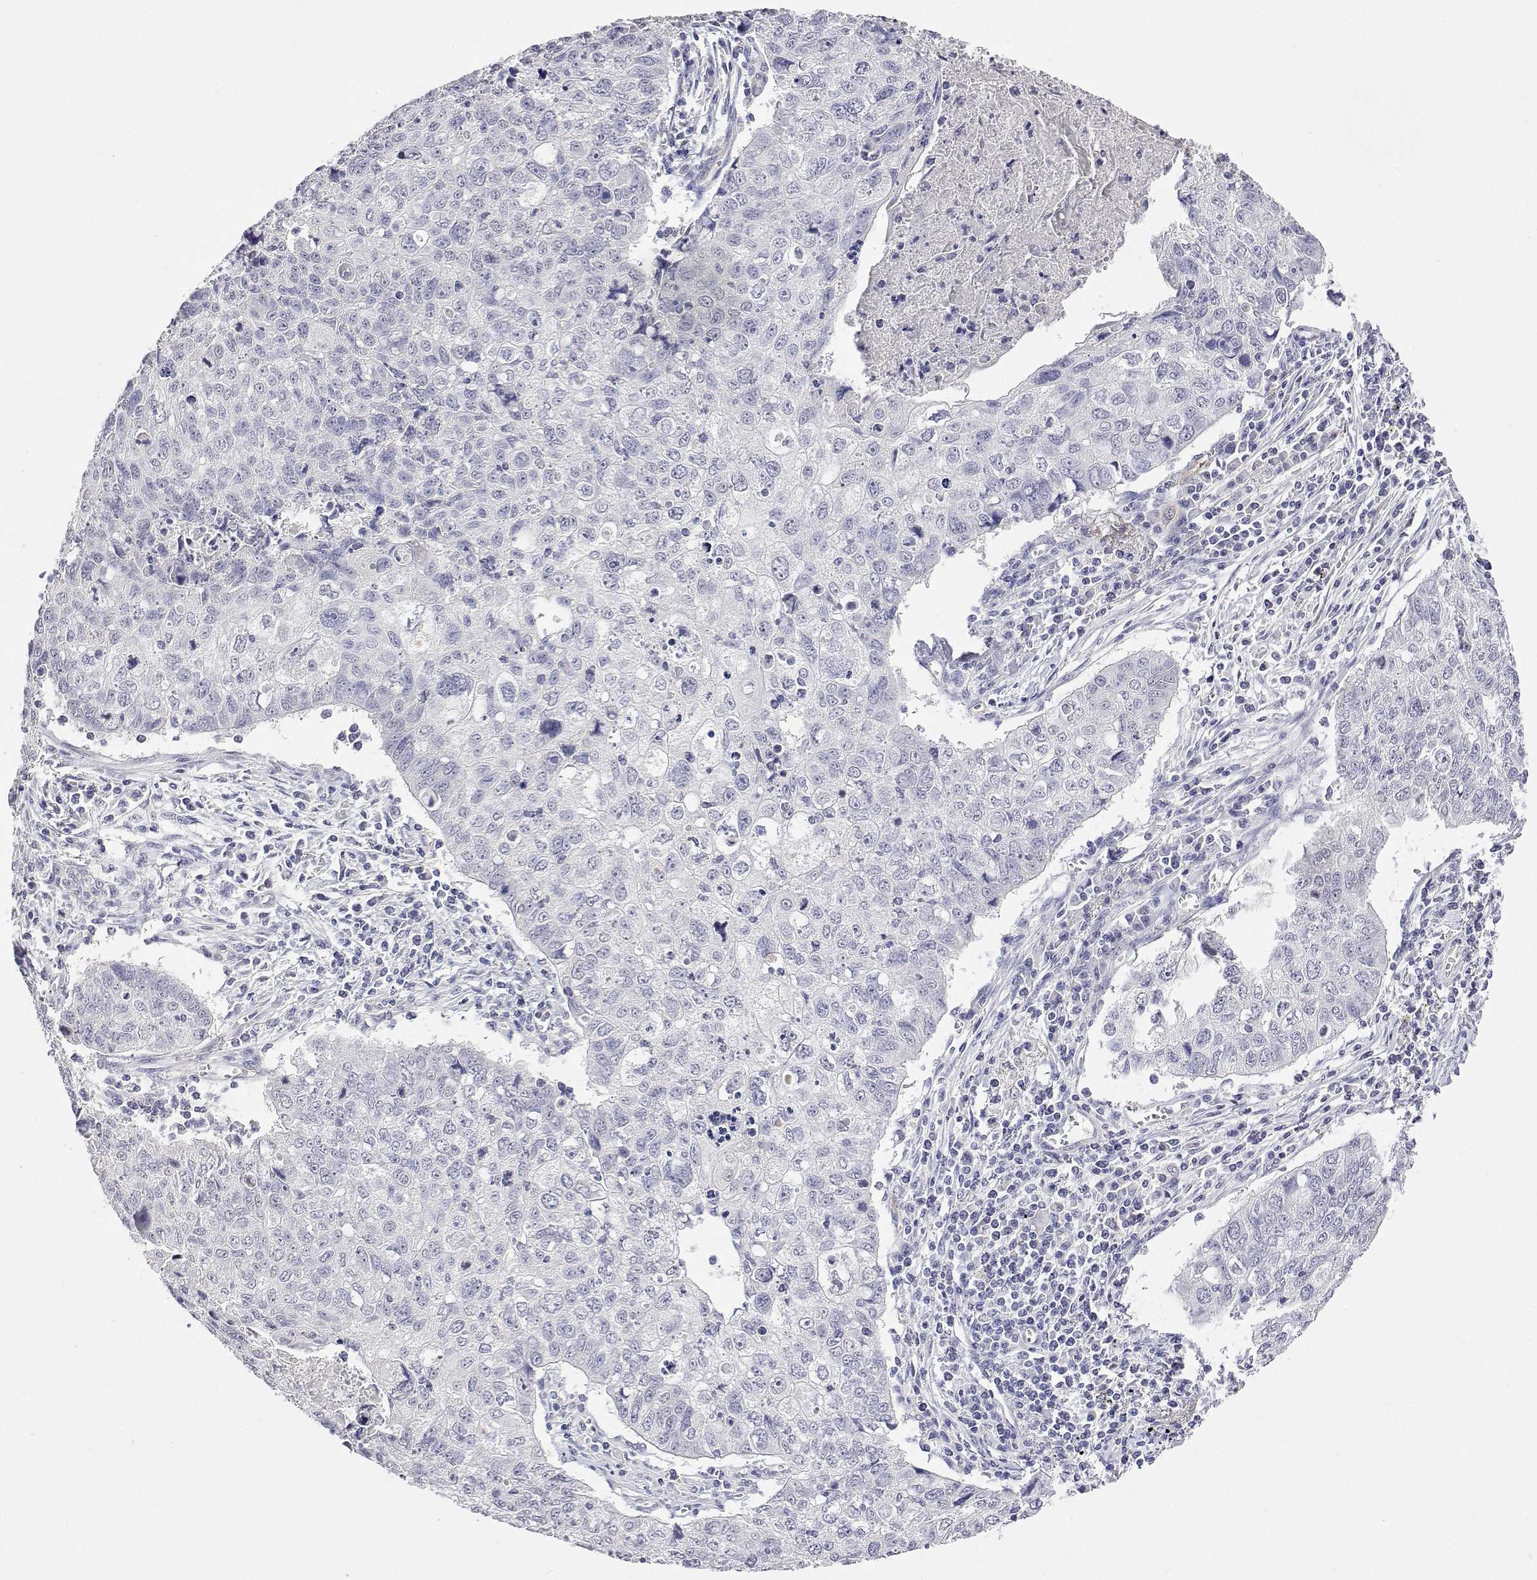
{"staining": {"intensity": "negative", "quantity": "none", "location": "none"}, "tissue": "lung cancer", "cell_type": "Tumor cells", "image_type": "cancer", "snomed": [{"axis": "morphology", "description": "Normal morphology"}, {"axis": "morphology", "description": "Aneuploidy"}, {"axis": "morphology", "description": "Squamous cell carcinoma, NOS"}, {"axis": "topography", "description": "Lymph node"}, {"axis": "topography", "description": "Lung"}], "caption": "High magnification brightfield microscopy of lung cancer stained with DAB (3,3'-diaminobenzidine) (brown) and counterstained with hematoxylin (blue): tumor cells show no significant staining.", "gene": "PLCB1", "patient": {"sex": "female", "age": 76}}